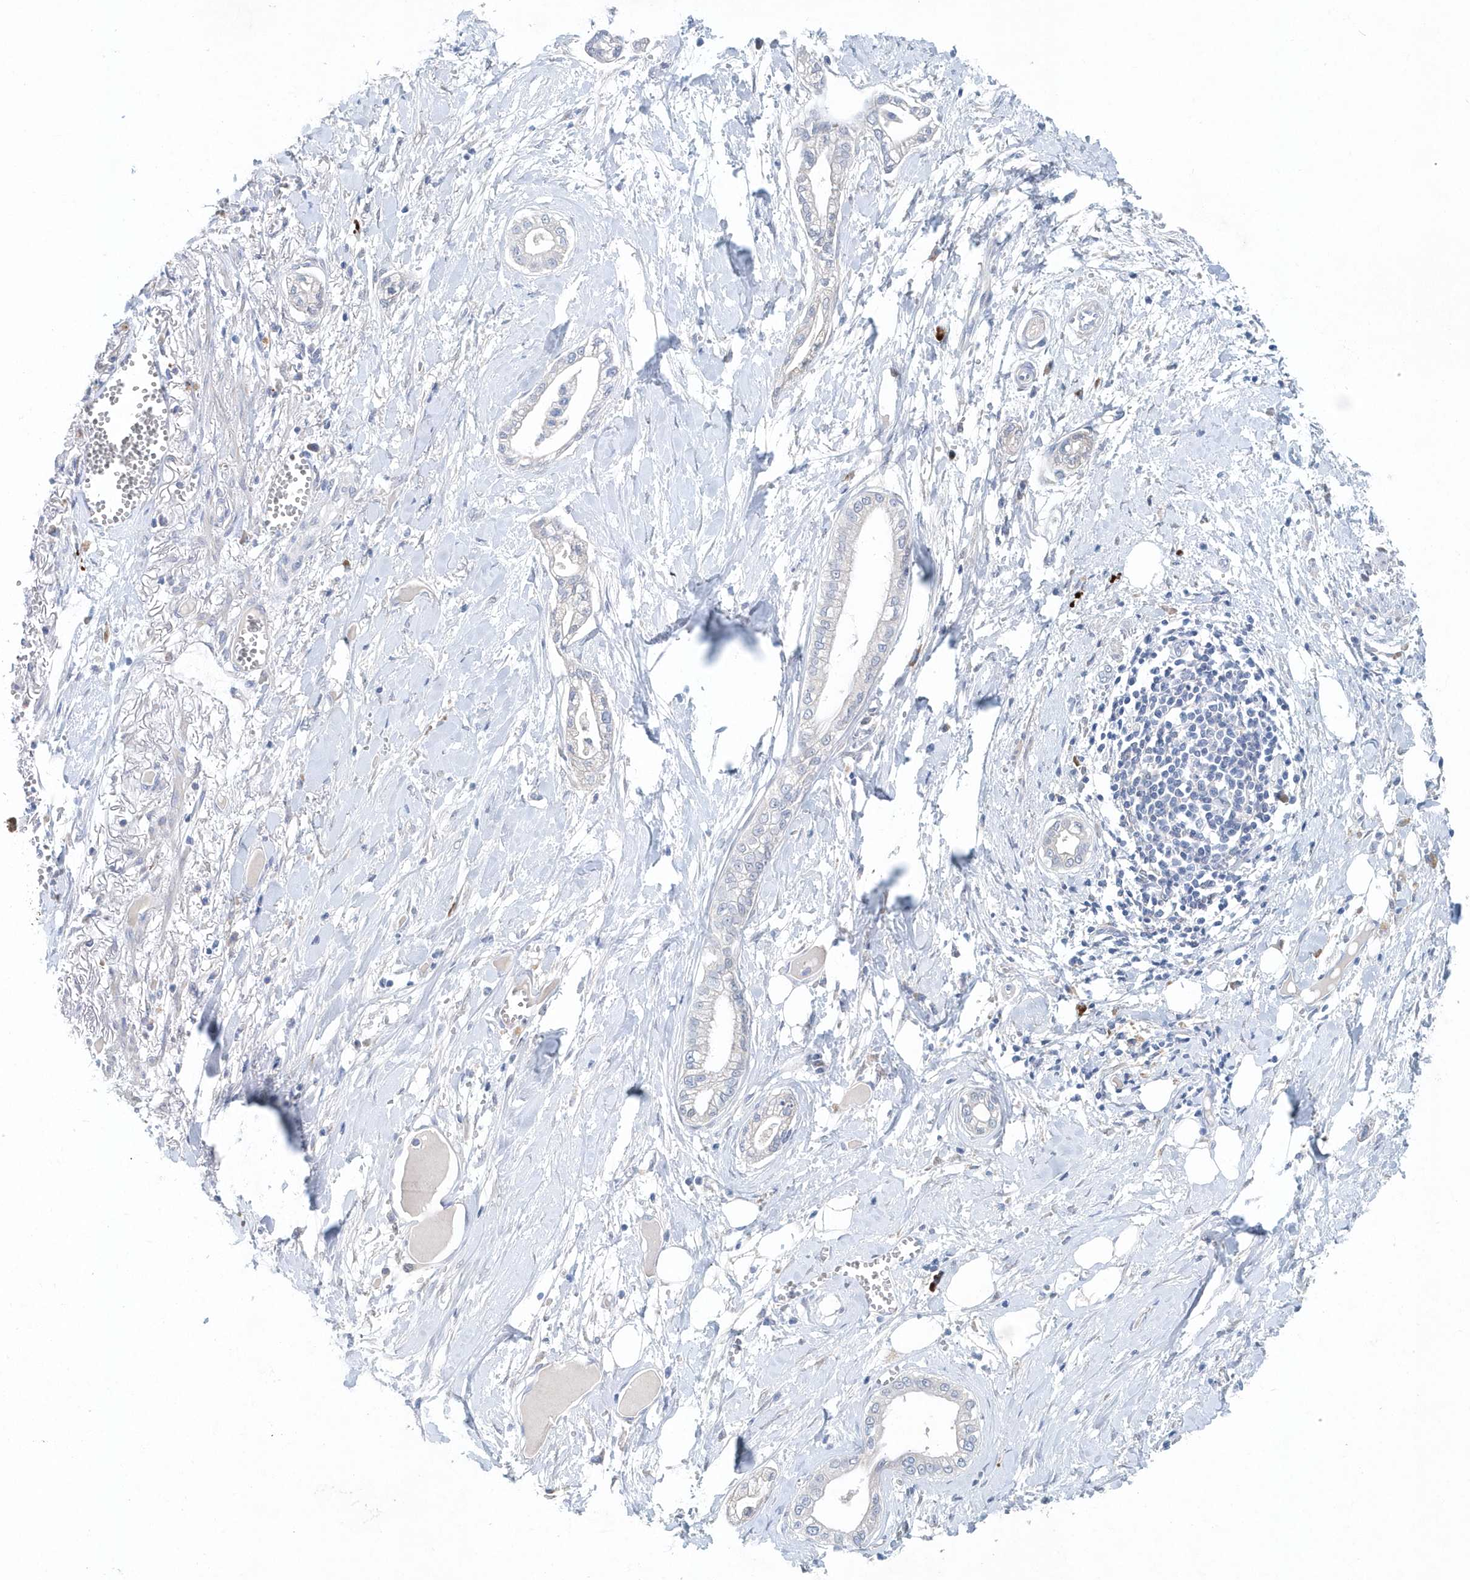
{"staining": {"intensity": "negative", "quantity": "none", "location": "none"}, "tissue": "pancreatic cancer", "cell_type": "Tumor cells", "image_type": "cancer", "snomed": [{"axis": "morphology", "description": "Adenocarcinoma, NOS"}, {"axis": "topography", "description": "Pancreas"}], "caption": "Immunohistochemistry (IHC) image of human pancreatic cancer (adenocarcinoma) stained for a protein (brown), which displays no expression in tumor cells.", "gene": "PFN2", "patient": {"sex": "male", "age": 68}}